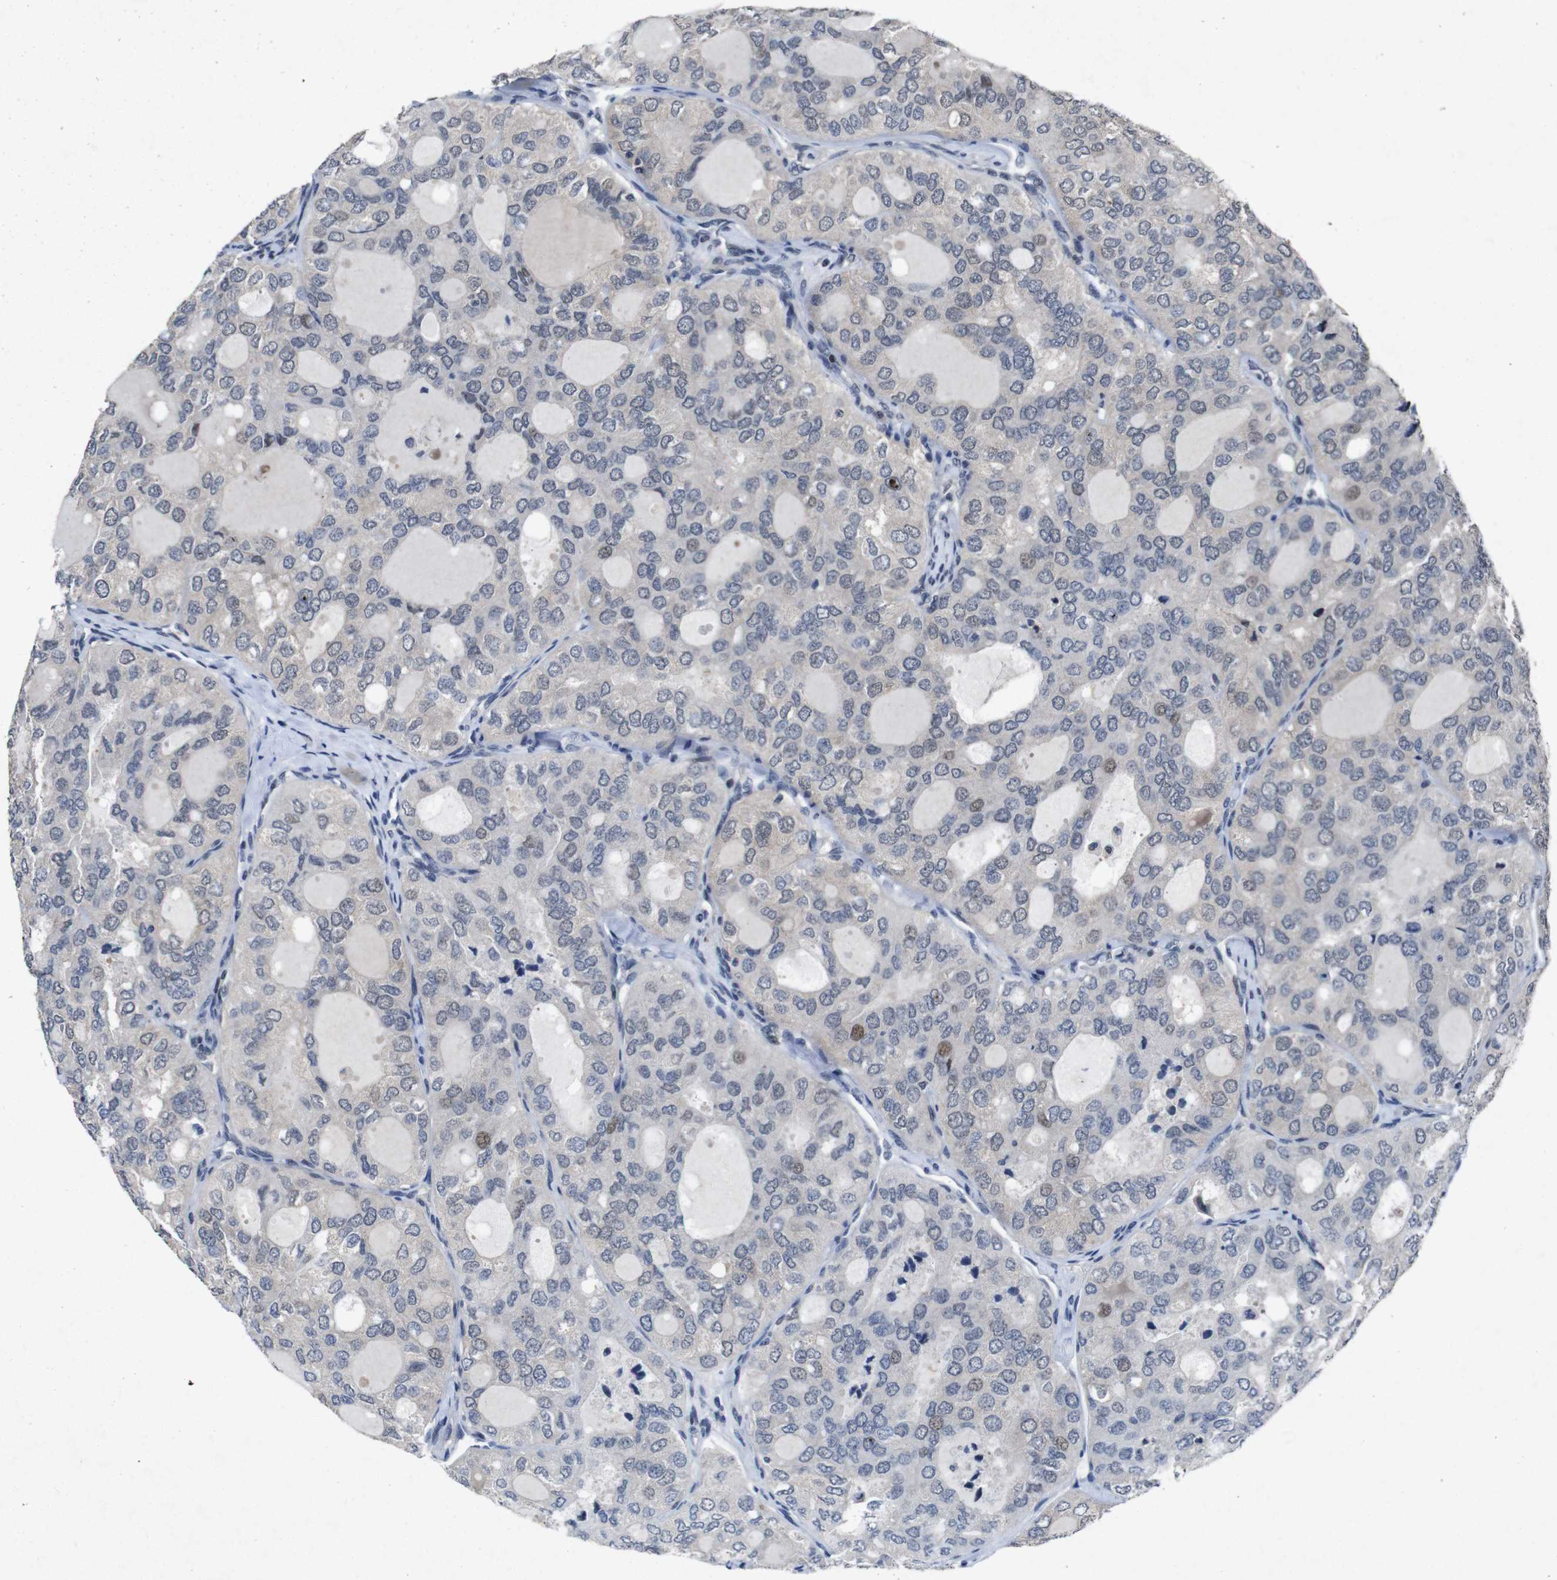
{"staining": {"intensity": "negative", "quantity": "none", "location": "none"}, "tissue": "thyroid cancer", "cell_type": "Tumor cells", "image_type": "cancer", "snomed": [{"axis": "morphology", "description": "Follicular adenoma carcinoma, NOS"}, {"axis": "topography", "description": "Thyroid gland"}], "caption": "A high-resolution image shows IHC staining of thyroid cancer (follicular adenoma carcinoma), which demonstrates no significant positivity in tumor cells.", "gene": "AKT3", "patient": {"sex": "male", "age": 75}}